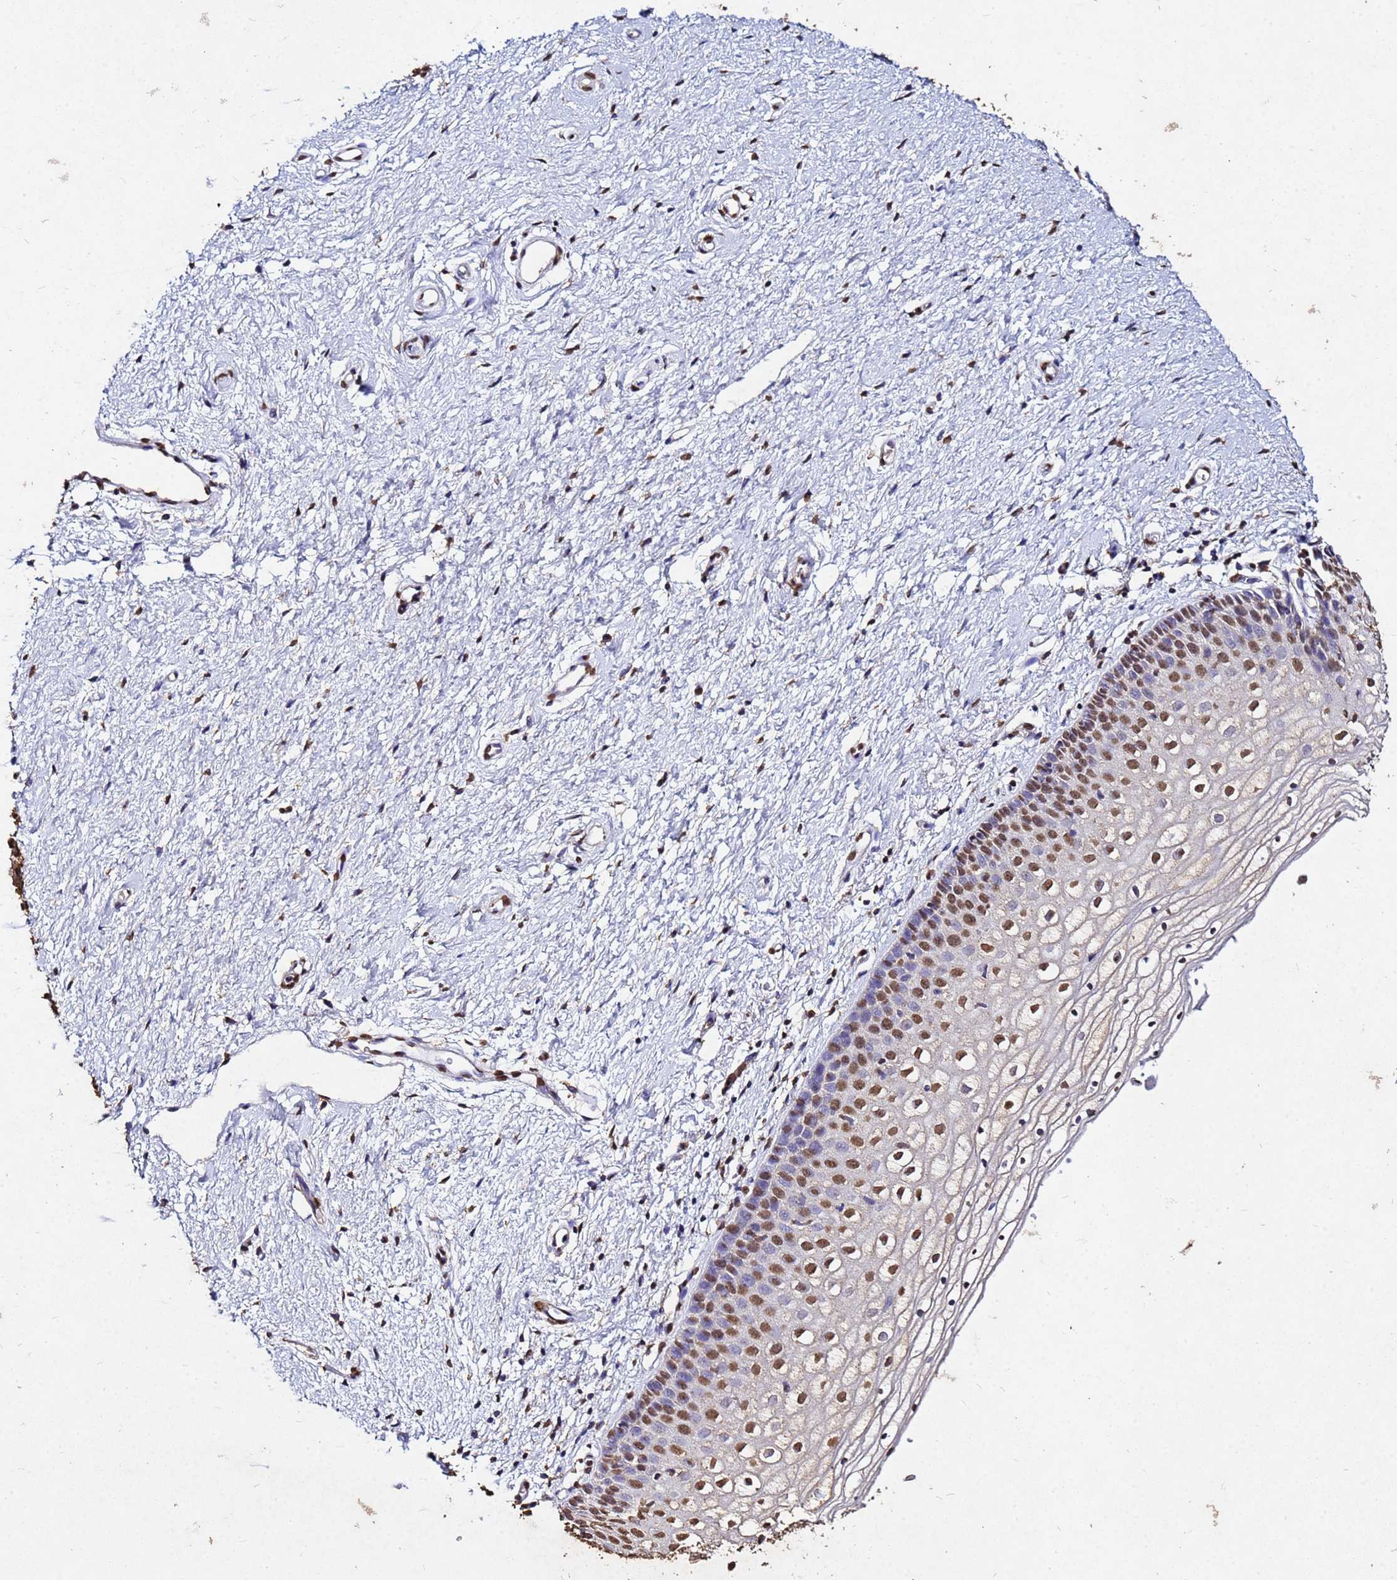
{"staining": {"intensity": "moderate", "quantity": ">75%", "location": "nuclear"}, "tissue": "vagina", "cell_type": "Squamous epithelial cells", "image_type": "normal", "snomed": [{"axis": "morphology", "description": "Normal tissue, NOS"}, {"axis": "topography", "description": "Vagina"}], "caption": "Vagina stained with a brown dye shows moderate nuclear positive positivity in about >75% of squamous epithelial cells.", "gene": "MYOCD", "patient": {"sex": "female", "age": 60}}